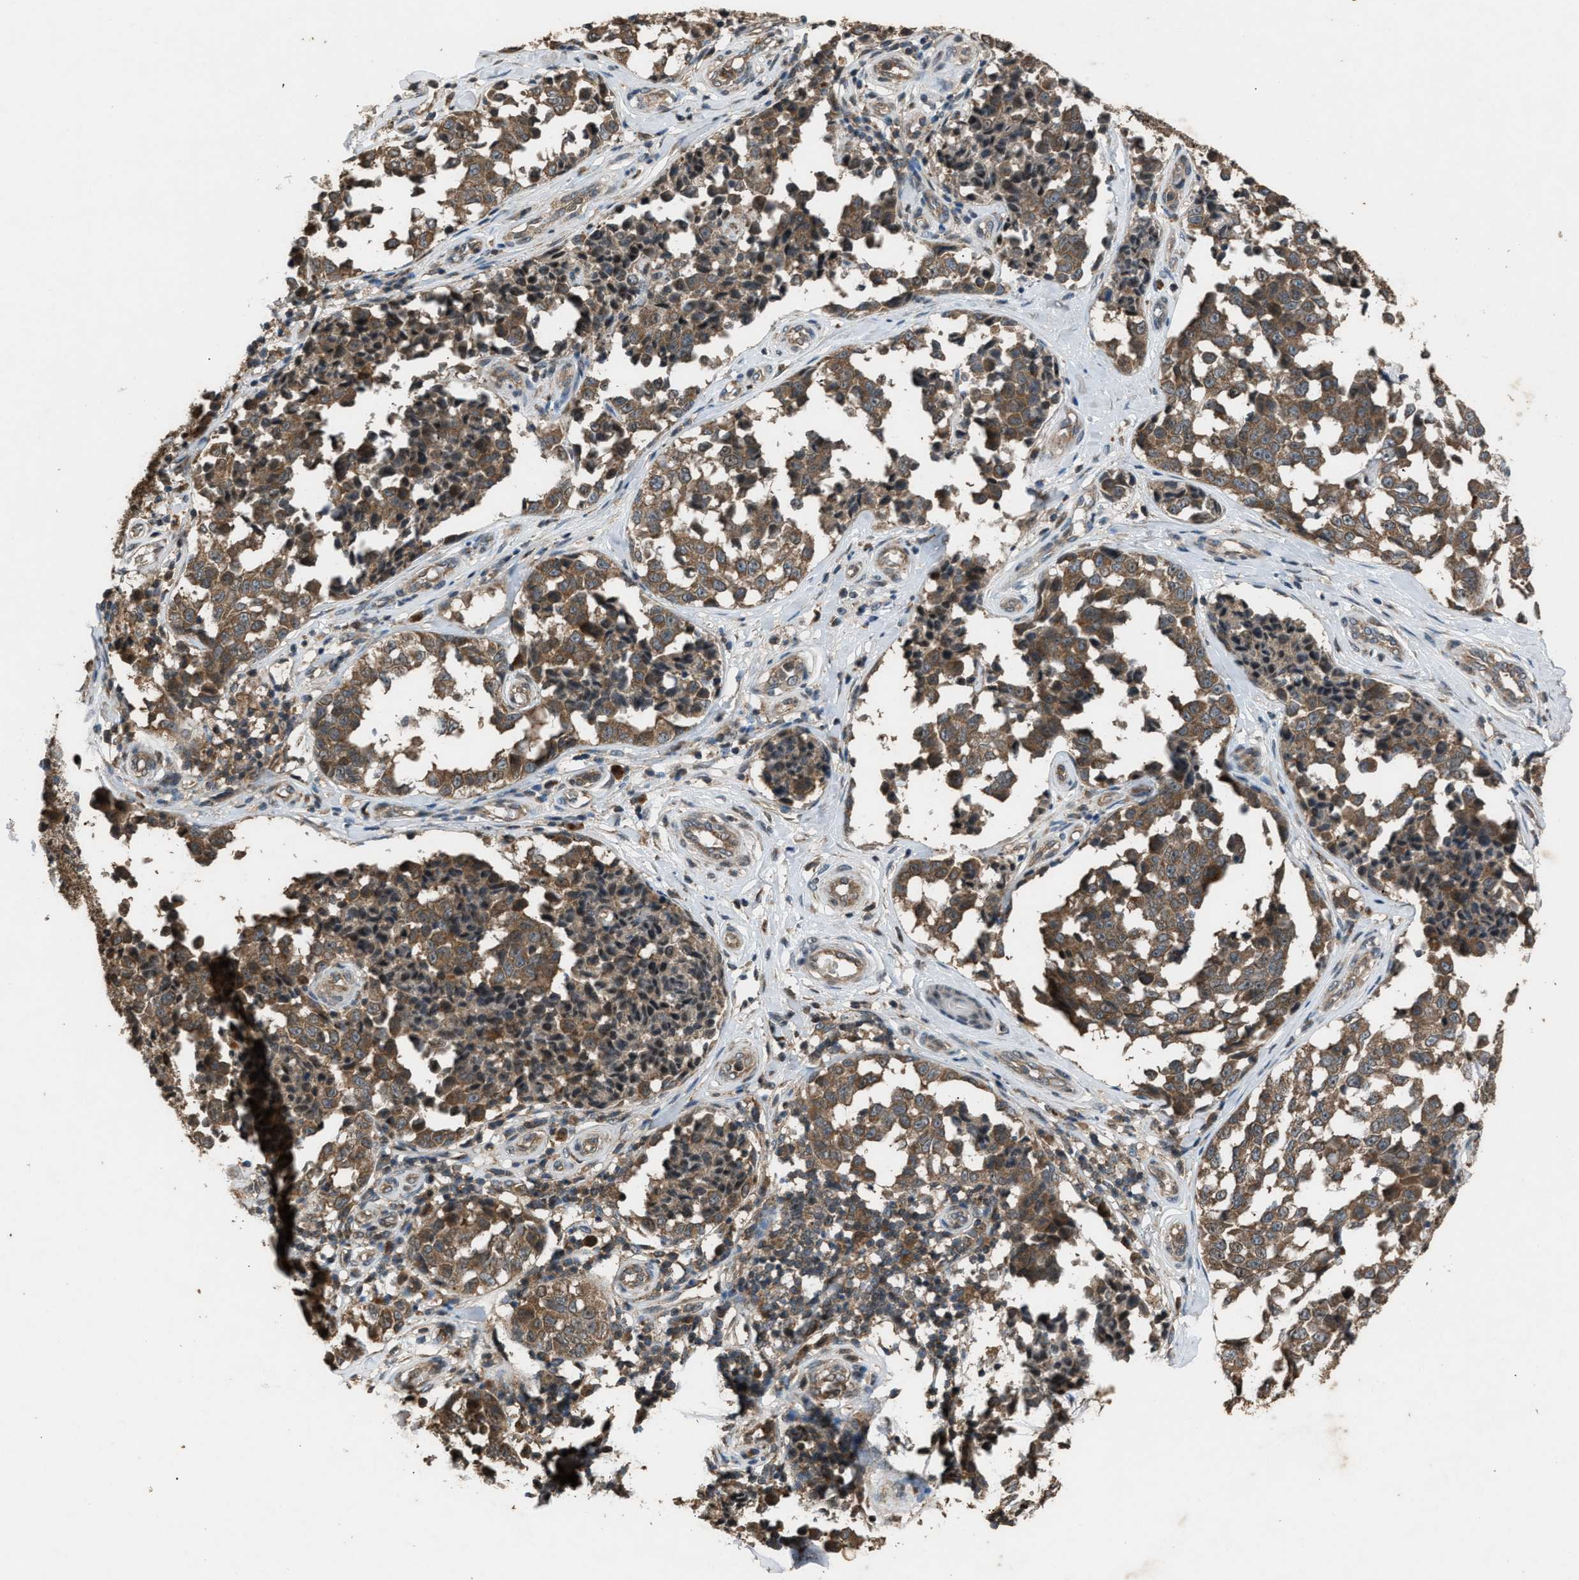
{"staining": {"intensity": "moderate", "quantity": ">75%", "location": "cytoplasmic/membranous"}, "tissue": "melanoma", "cell_type": "Tumor cells", "image_type": "cancer", "snomed": [{"axis": "morphology", "description": "Malignant melanoma, NOS"}, {"axis": "topography", "description": "Skin"}], "caption": "A medium amount of moderate cytoplasmic/membranous staining is appreciated in about >75% of tumor cells in malignant melanoma tissue.", "gene": "PSMD1", "patient": {"sex": "female", "age": 64}}